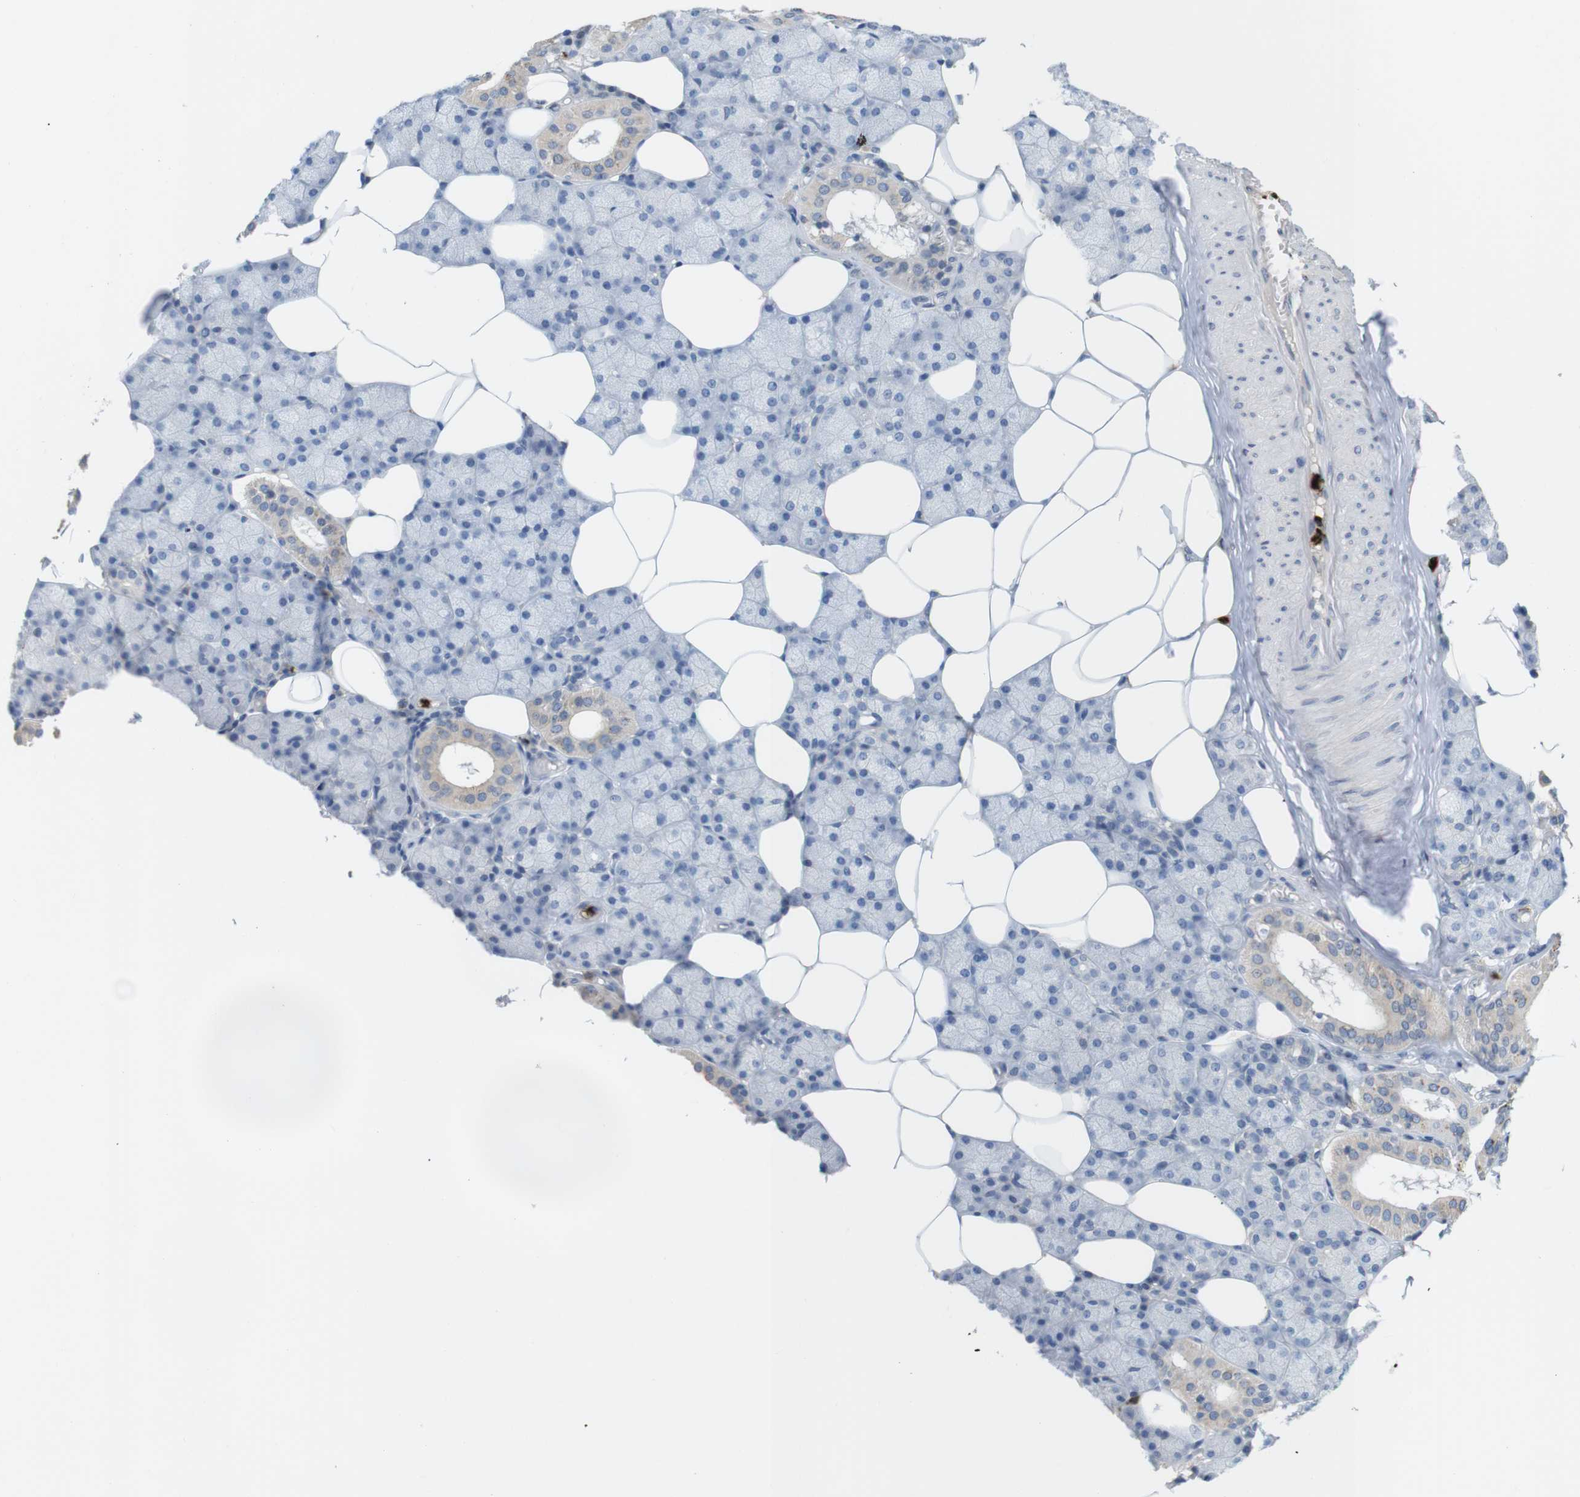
{"staining": {"intensity": "moderate", "quantity": "<25%", "location": "cytoplasmic/membranous"}, "tissue": "salivary gland", "cell_type": "Glandular cells", "image_type": "normal", "snomed": [{"axis": "morphology", "description": "Normal tissue, NOS"}, {"axis": "topography", "description": "Salivary gland"}], "caption": "DAB immunohistochemical staining of benign human salivary gland demonstrates moderate cytoplasmic/membranous protein expression in about <25% of glandular cells.", "gene": "TSPAN14", "patient": {"sex": "male", "age": 62}}